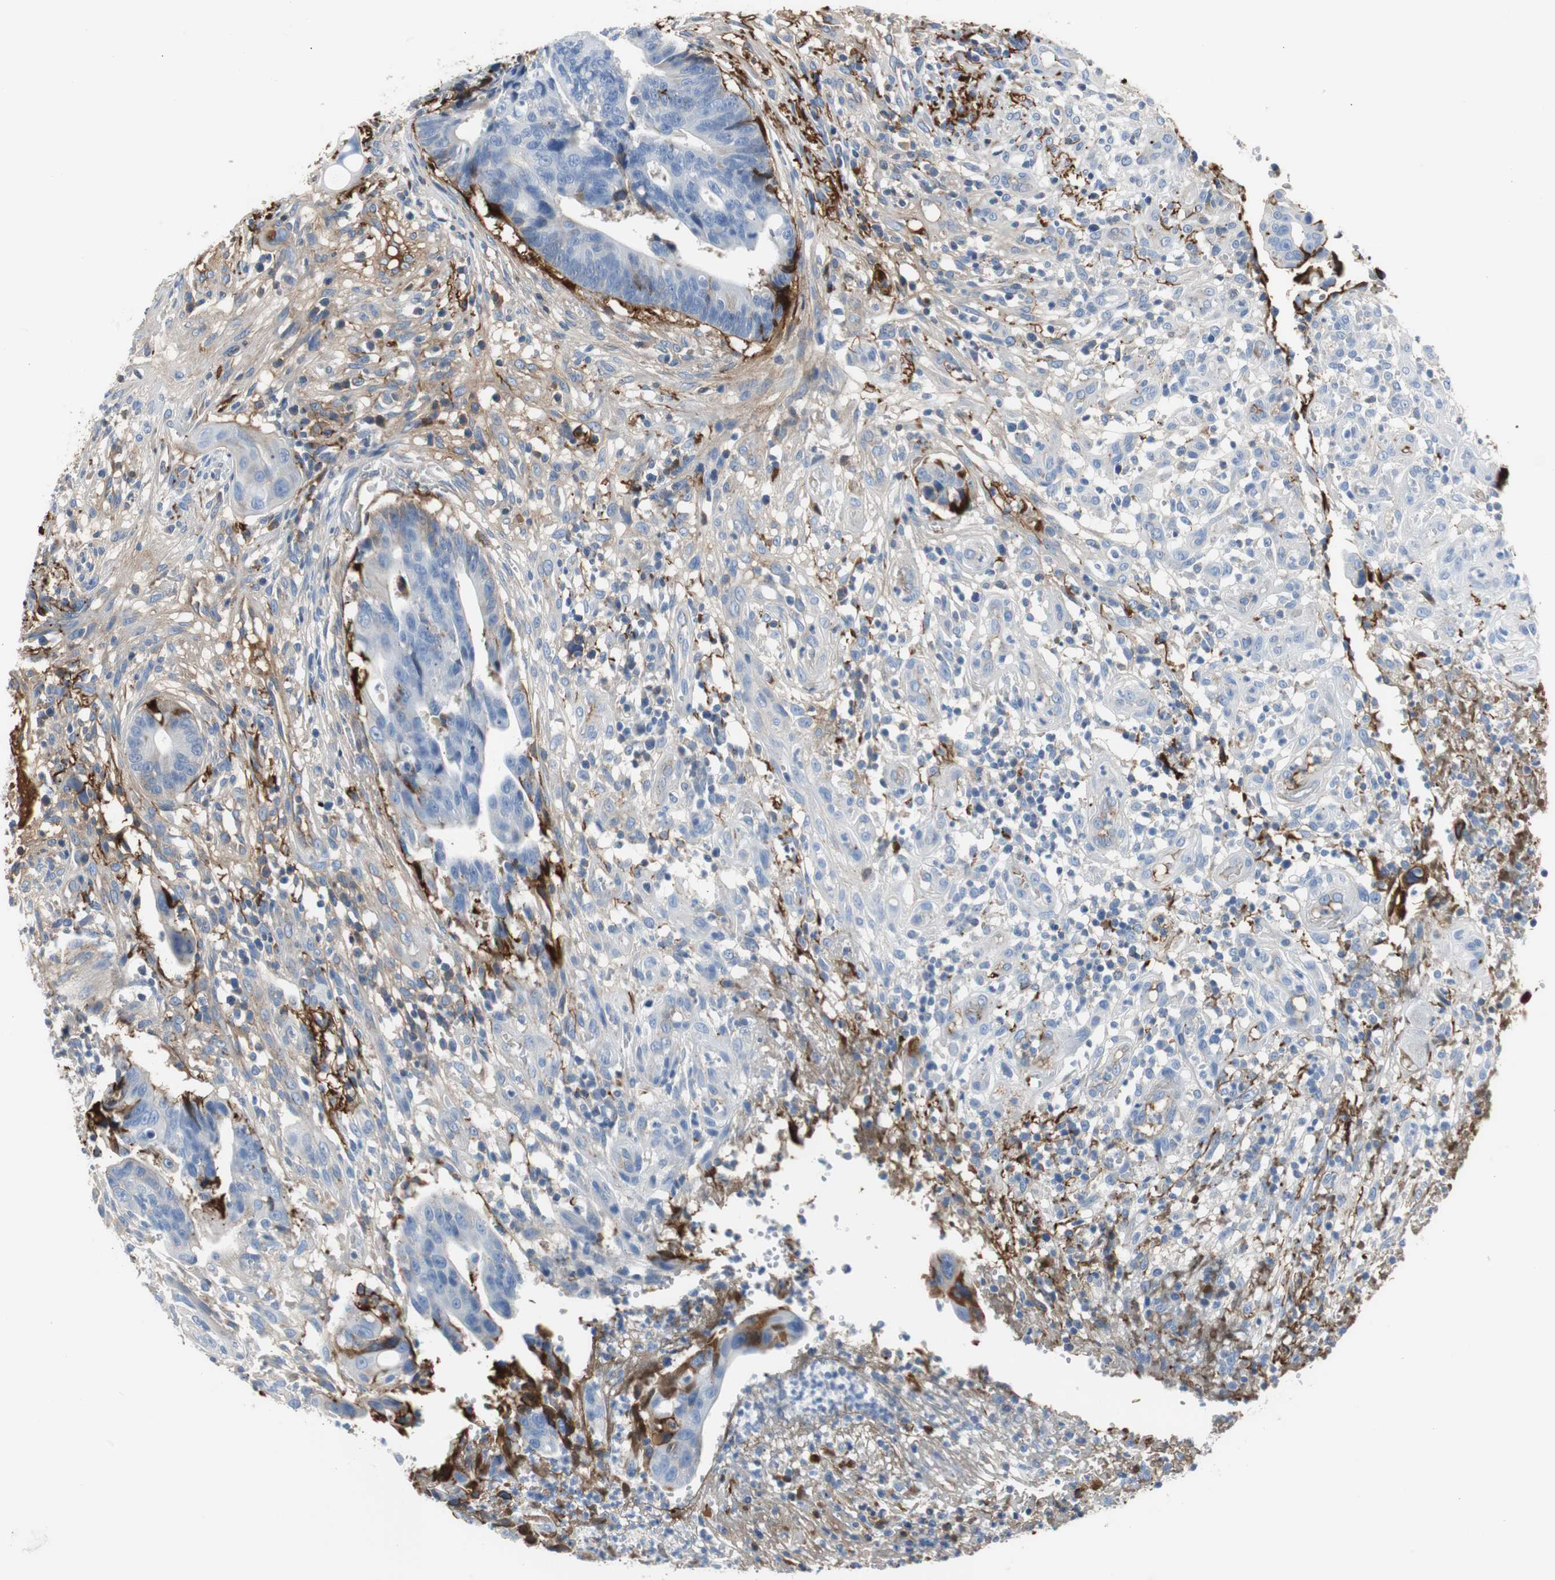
{"staining": {"intensity": "weak", "quantity": "25%-75%", "location": "cytoplasmic/membranous"}, "tissue": "colorectal cancer", "cell_type": "Tumor cells", "image_type": "cancer", "snomed": [{"axis": "morphology", "description": "Adenocarcinoma, NOS"}, {"axis": "topography", "description": "Colon"}], "caption": "Brown immunohistochemical staining in human adenocarcinoma (colorectal) shows weak cytoplasmic/membranous positivity in approximately 25%-75% of tumor cells.", "gene": "APCS", "patient": {"sex": "female", "age": 57}}